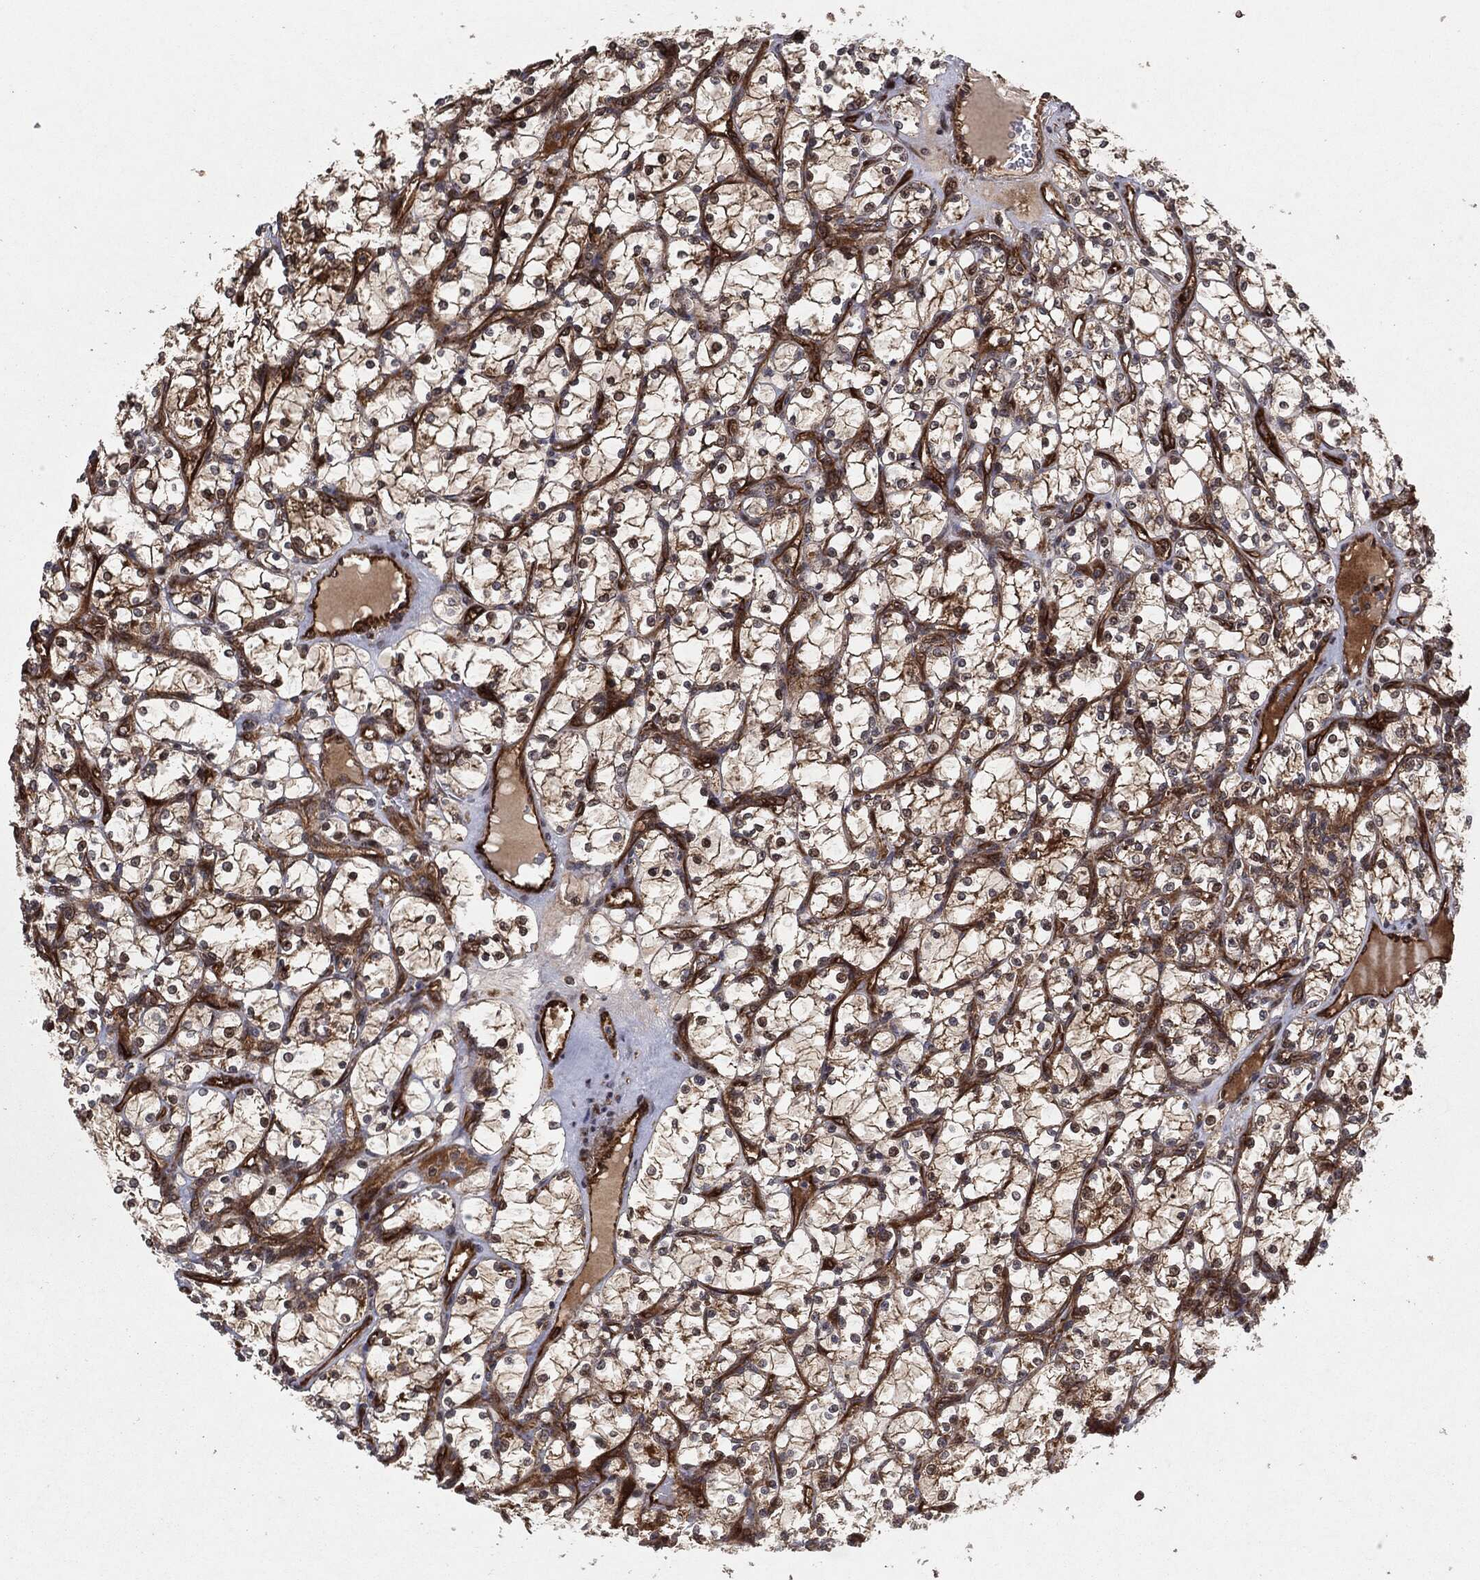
{"staining": {"intensity": "strong", "quantity": ">75%", "location": "cytoplasmic/membranous"}, "tissue": "renal cancer", "cell_type": "Tumor cells", "image_type": "cancer", "snomed": [{"axis": "morphology", "description": "Adenocarcinoma, NOS"}, {"axis": "topography", "description": "Kidney"}], "caption": "Adenocarcinoma (renal) was stained to show a protein in brown. There is high levels of strong cytoplasmic/membranous positivity in approximately >75% of tumor cells.", "gene": "BCAR1", "patient": {"sex": "female", "age": 69}}